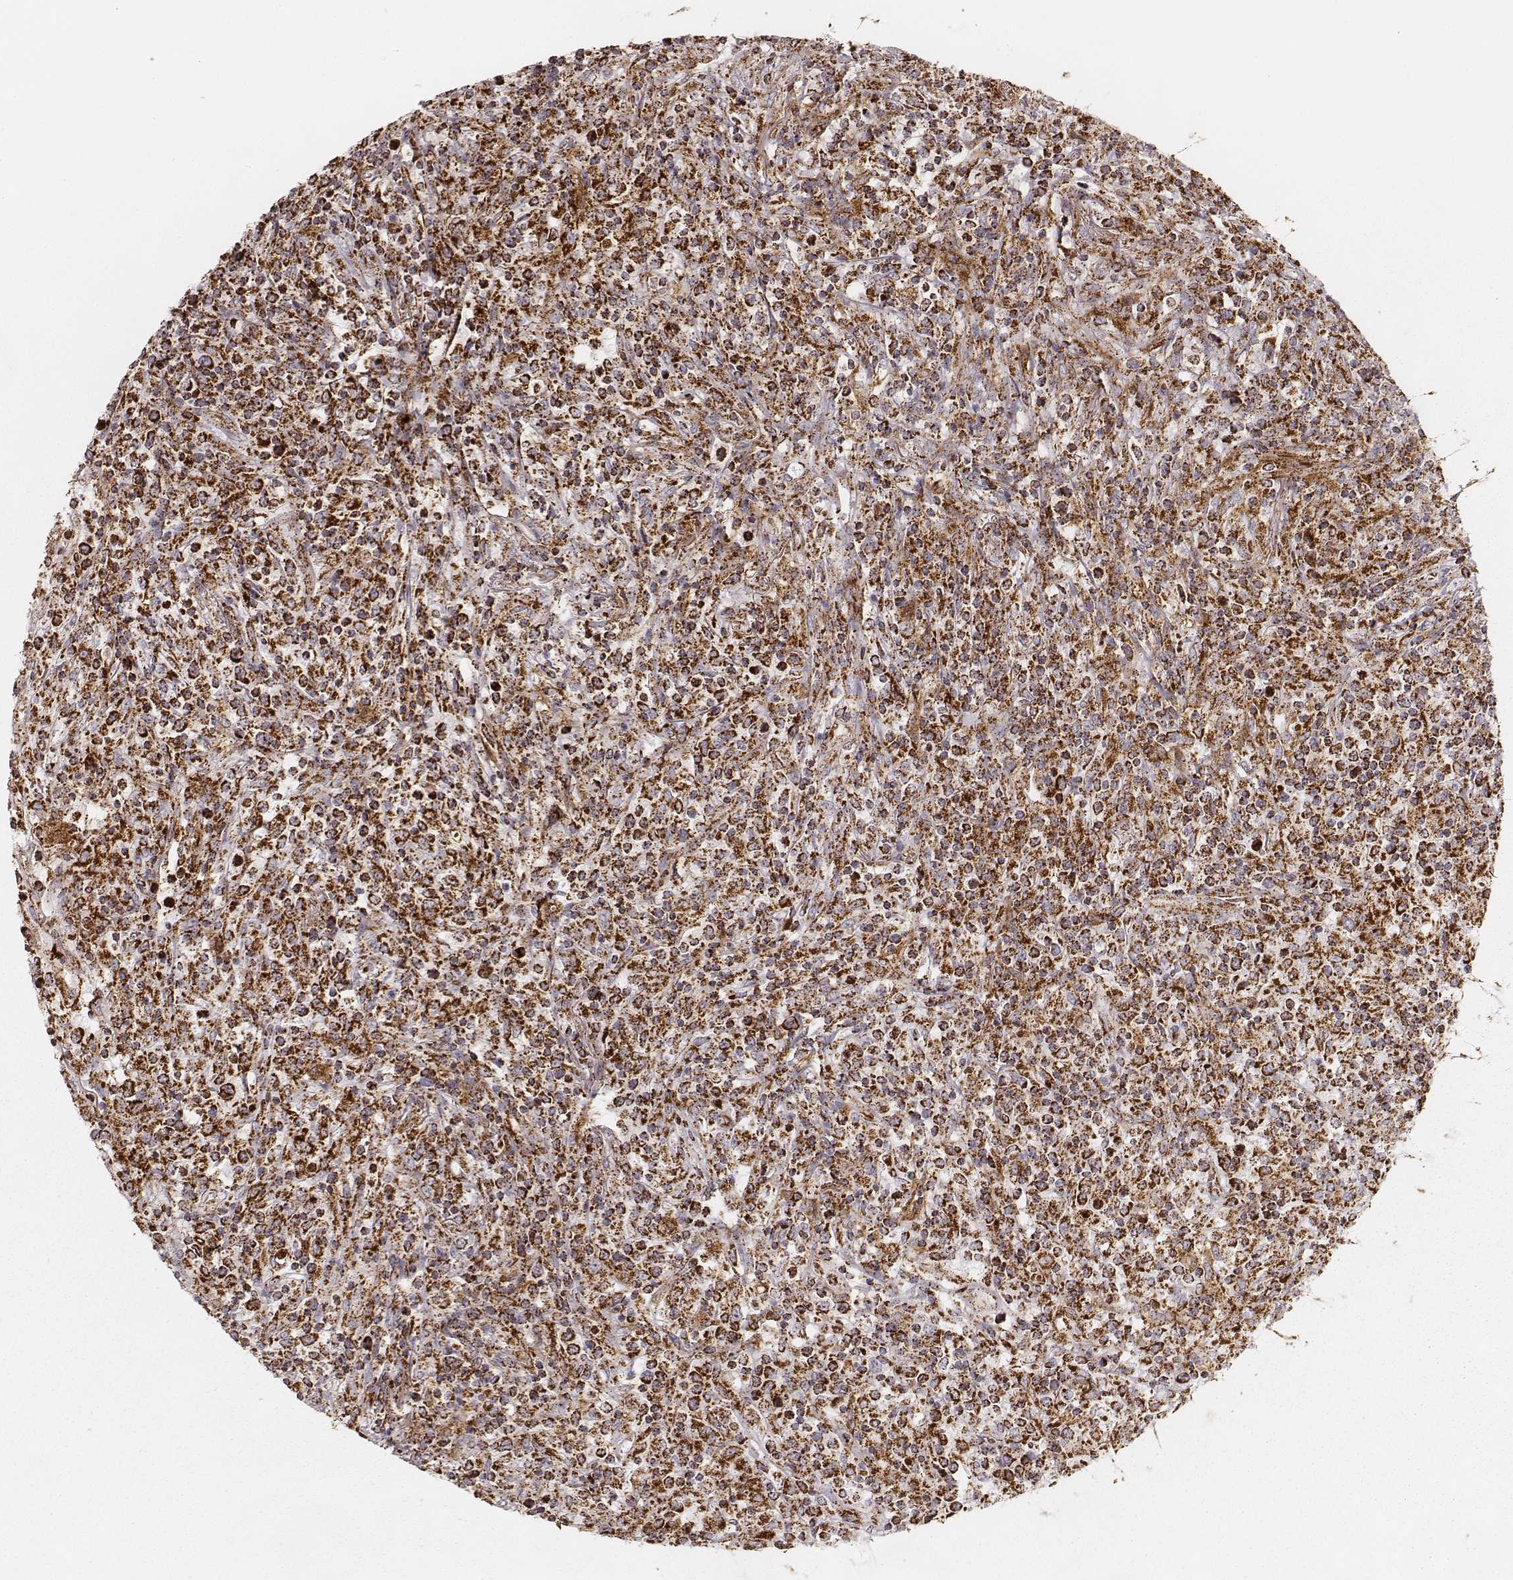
{"staining": {"intensity": "strong", "quantity": ">75%", "location": "cytoplasmic/membranous"}, "tissue": "lymphoma", "cell_type": "Tumor cells", "image_type": "cancer", "snomed": [{"axis": "morphology", "description": "Malignant lymphoma, non-Hodgkin's type, High grade"}, {"axis": "topography", "description": "Lung"}], "caption": "This photomicrograph exhibits IHC staining of malignant lymphoma, non-Hodgkin's type (high-grade), with high strong cytoplasmic/membranous positivity in about >75% of tumor cells.", "gene": "CS", "patient": {"sex": "male", "age": 79}}